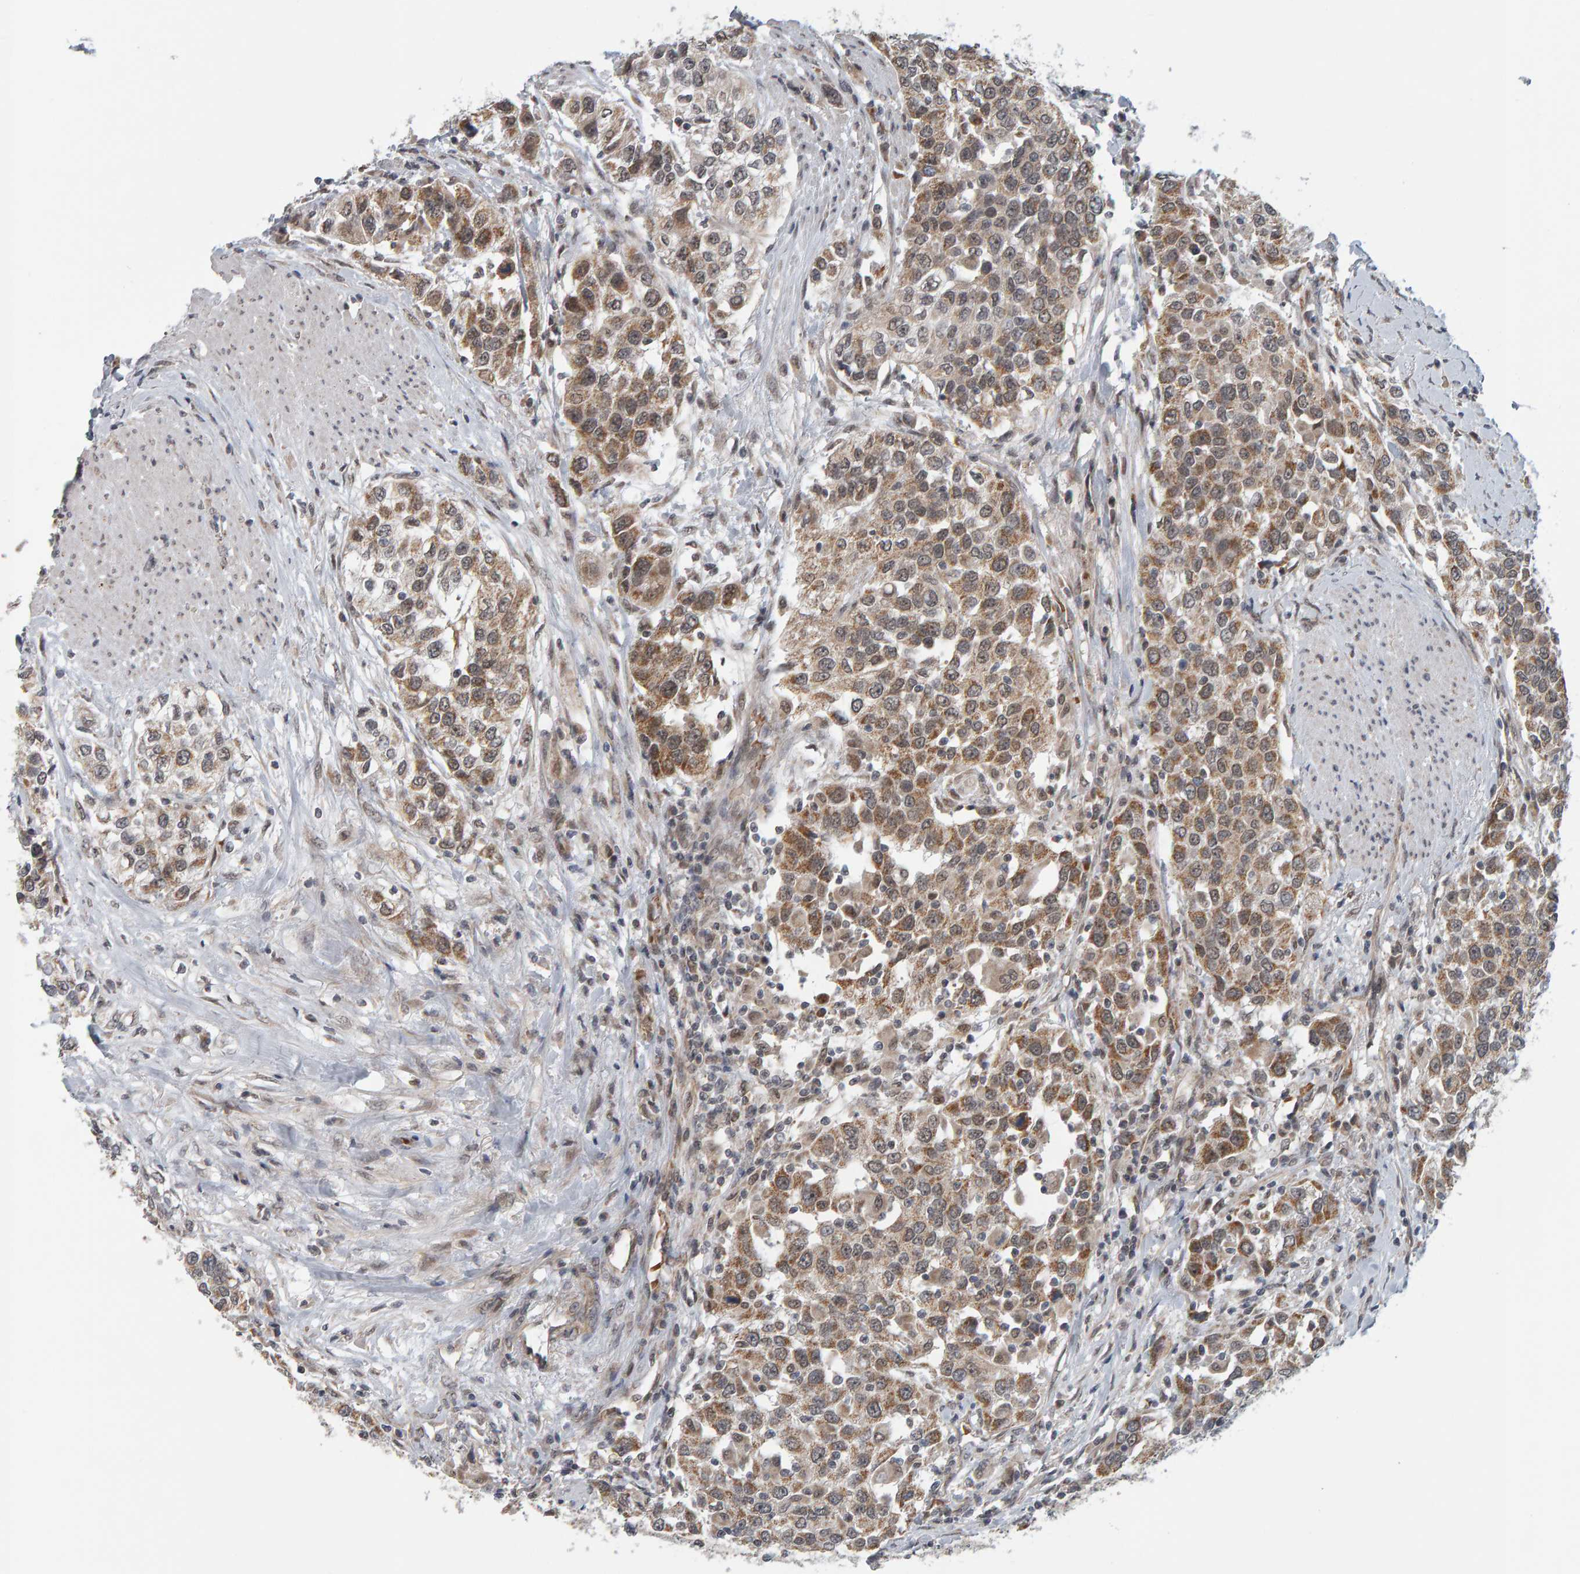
{"staining": {"intensity": "moderate", "quantity": ">75%", "location": "cytoplasmic/membranous"}, "tissue": "urothelial cancer", "cell_type": "Tumor cells", "image_type": "cancer", "snomed": [{"axis": "morphology", "description": "Urothelial carcinoma, High grade"}, {"axis": "topography", "description": "Urinary bladder"}], "caption": "The micrograph reveals immunohistochemical staining of urothelial cancer. There is moderate cytoplasmic/membranous positivity is present in approximately >75% of tumor cells. (Brightfield microscopy of DAB IHC at high magnification).", "gene": "DAP3", "patient": {"sex": "female", "age": 80}}